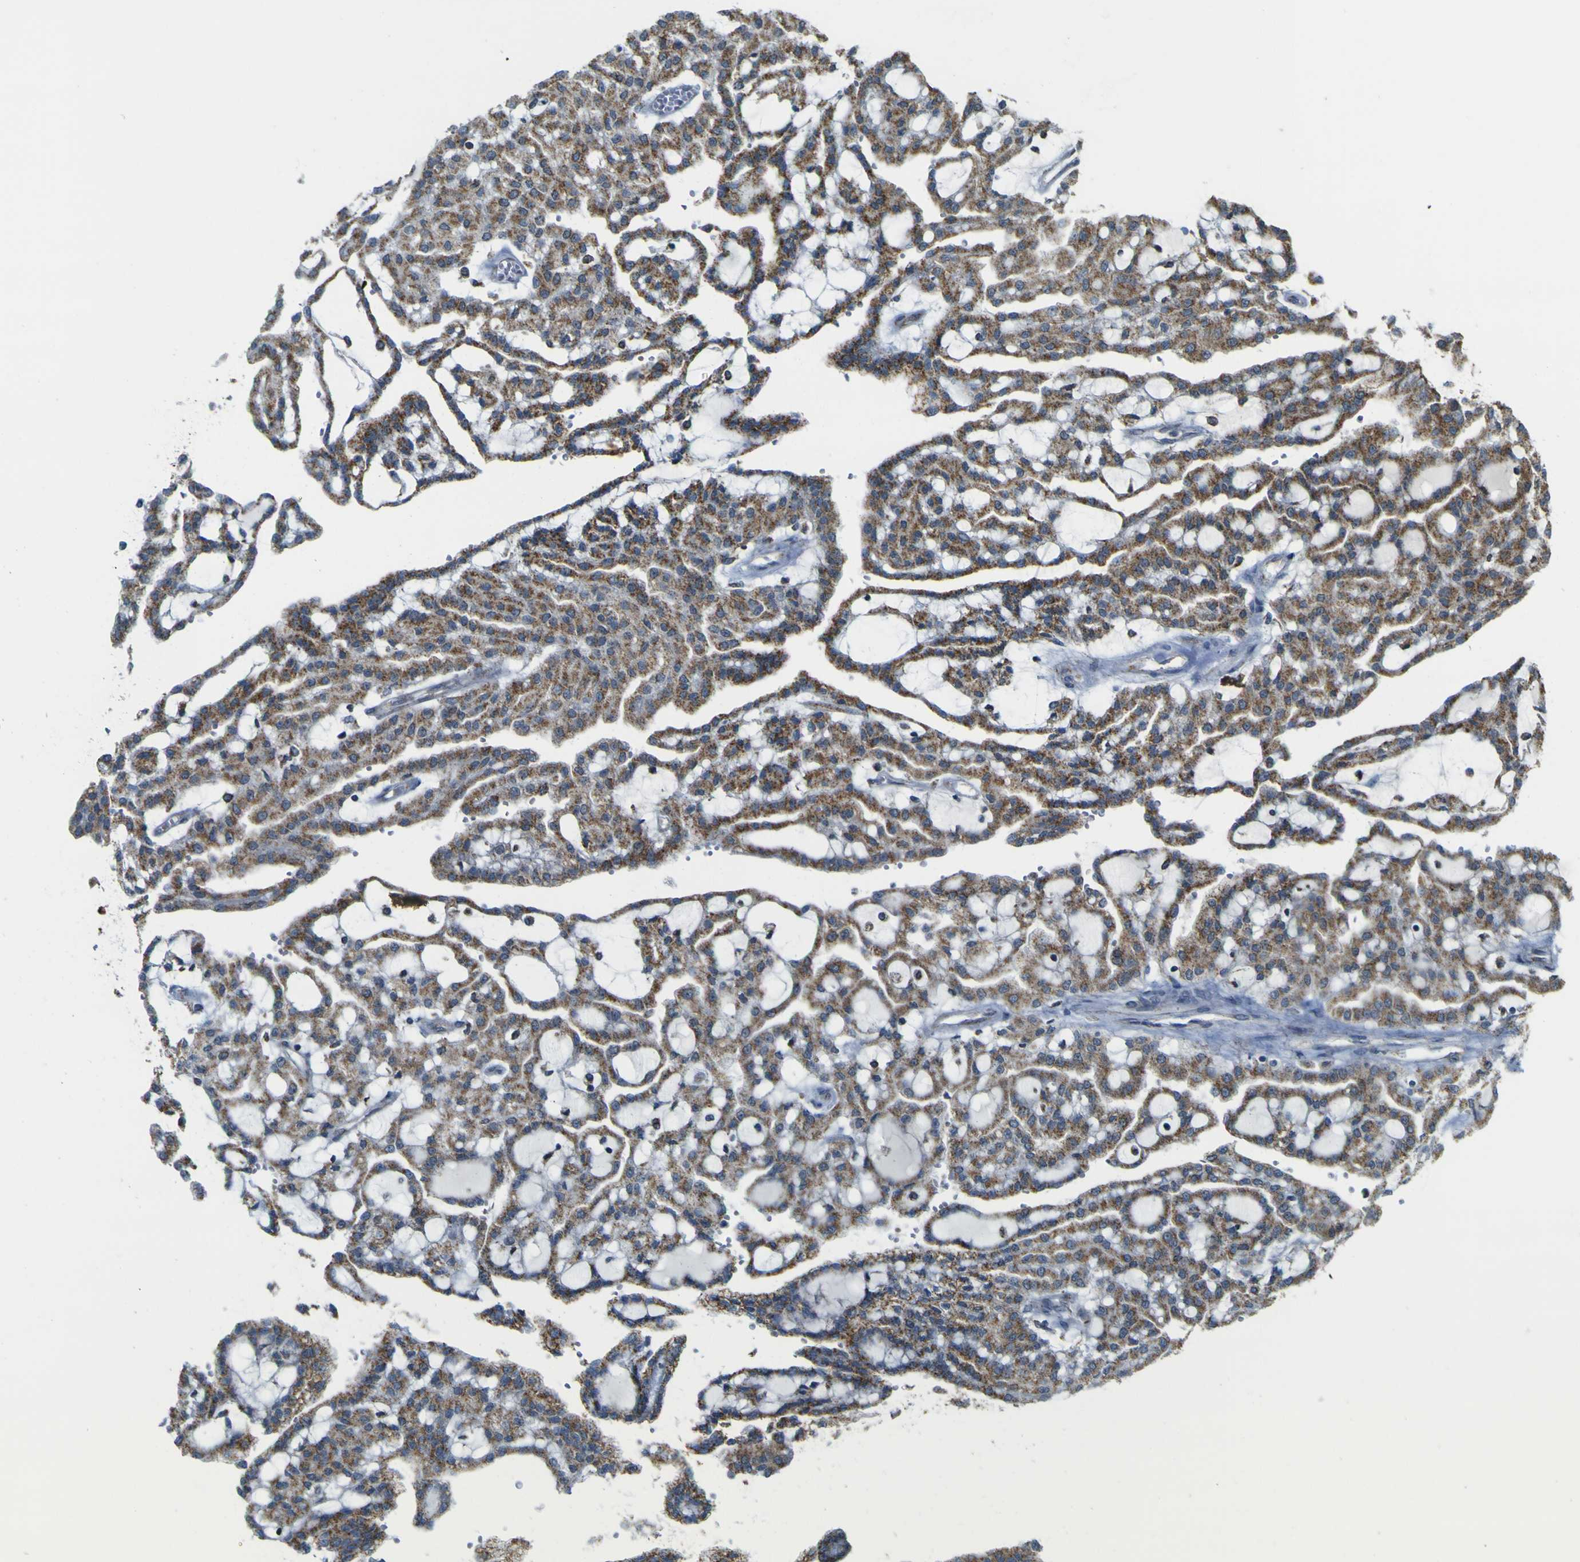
{"staining": {"intensity": "moderate", "quantity": ">75%", "location": "cytoplasmic/membranous"}, "tissue": "renal cancer", "cell_type": "Tumor cells", "image_type": "cancer", "snomed": [{"axis": "morphology", "description": "Adenocarcinoma, NOS"}, {"axis": "topography", "description": "Kidney"}], "caption": "High-magnification brightfield microscopy of renal cancer (adenocarcinoma) stained with DAB (3,3'-diaminobenzidine) (brown) and counterstained with hematoxylin (blue). tumor cells exhibit moderate cytoplasmic/membranous expression is seen in approximately>75% of cells.", "gene": "ACBD5", "patient": {"sex": "male", "age": 63}}